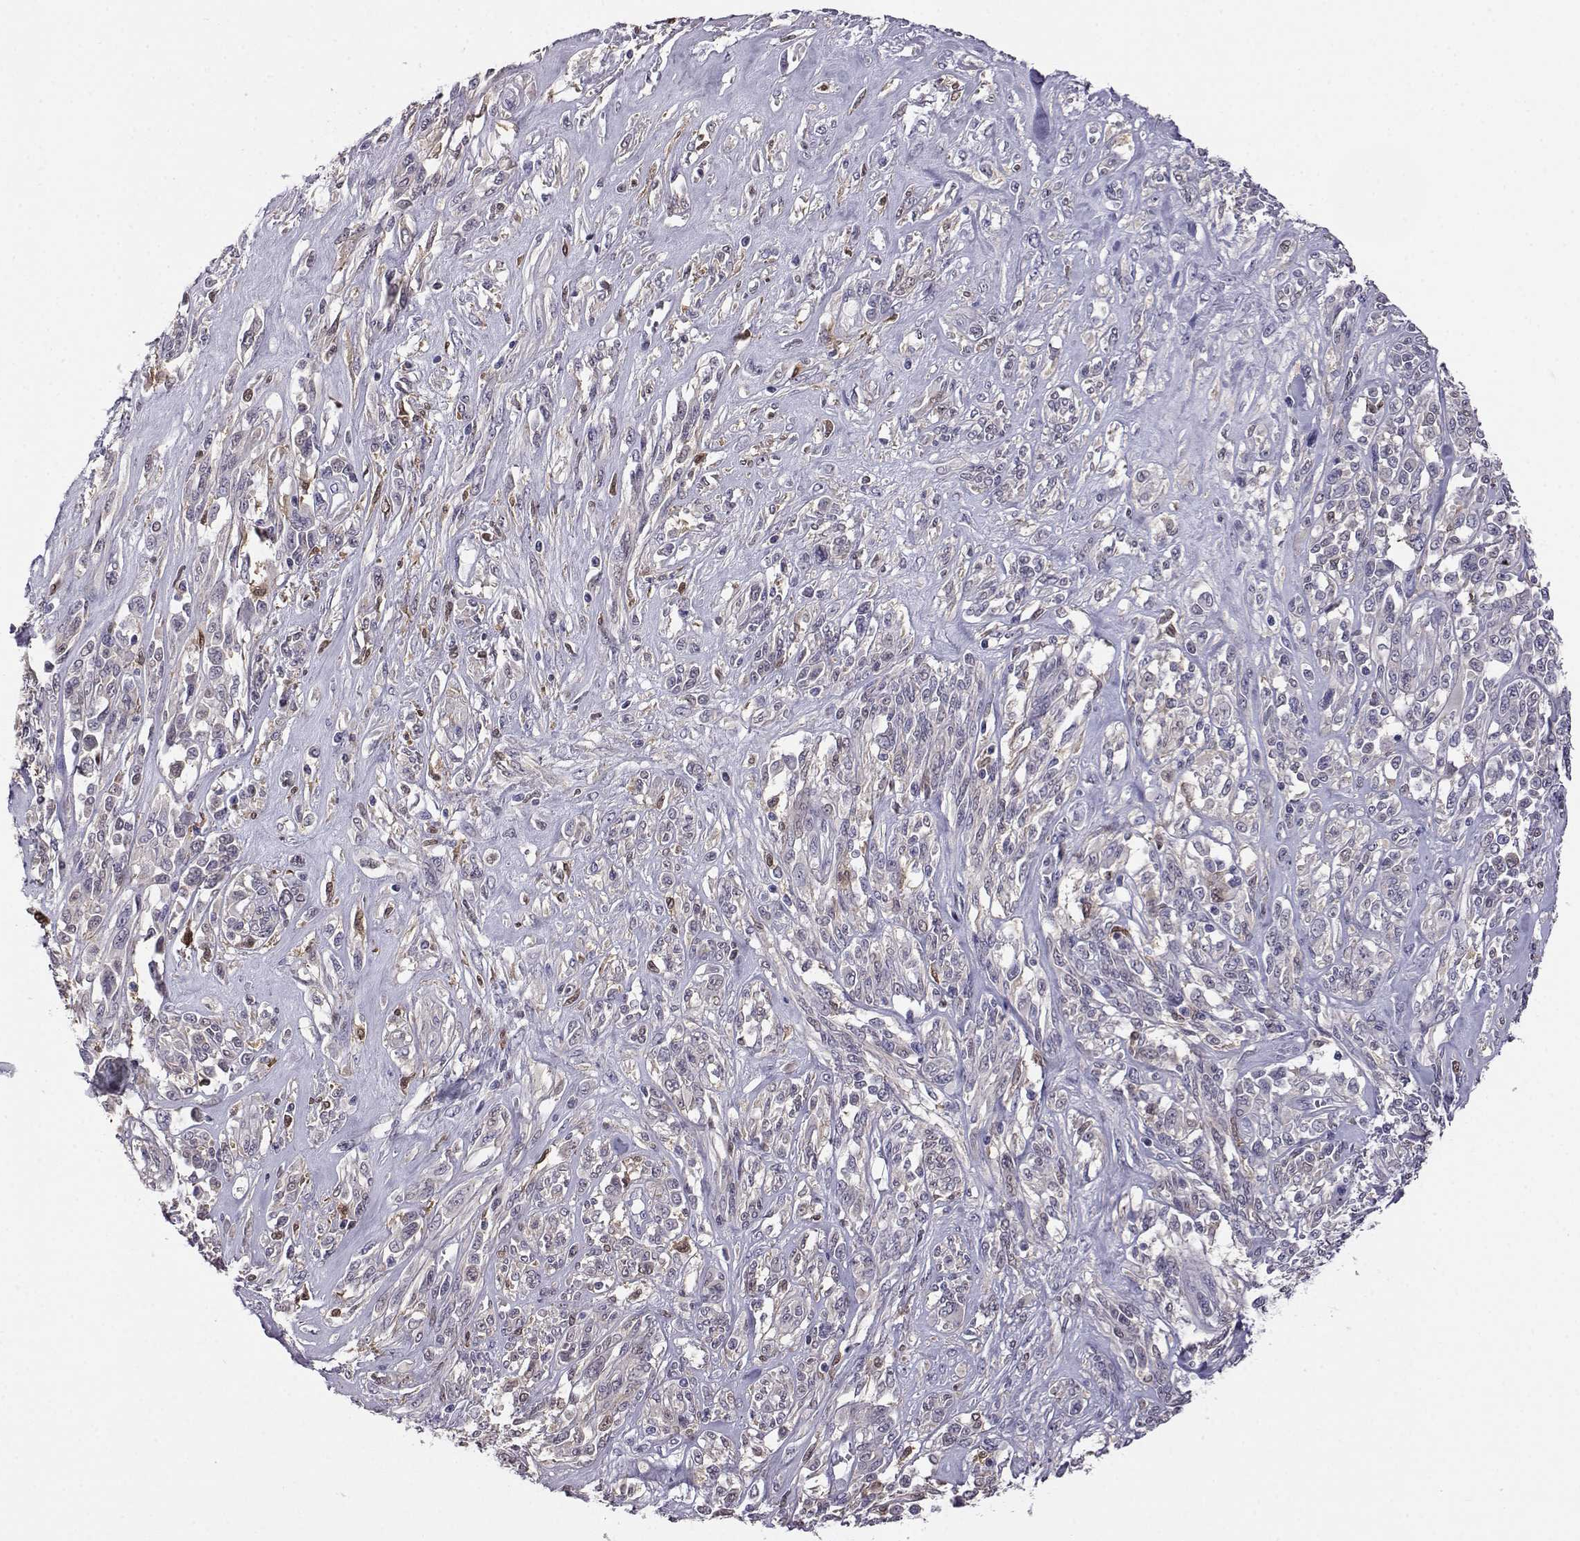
{"staining": {"intensity": "negative", "quantity": "none", "location": "none"}, "tissue": "melanoma", "cell_type": "Tumor cells", "image_type": "cancer", "snomed": [{"axis": "morphology", "description": "Malignant melanoma, NOS"}, {"axis": "topography", "description": "Skin"}], "caption": "Immunohistochemistry of human melanoma exhibits no expression in tumor cells. (Stains: DAB (3,3'-diaminobenzidine) immunohistochemistry (IHC) with hematoxylin counter stain, Microscopy: brightfield microscopy at high magnification).", "gene": "AKR1B1", "patient": {"sex": "female", "age": 91}}